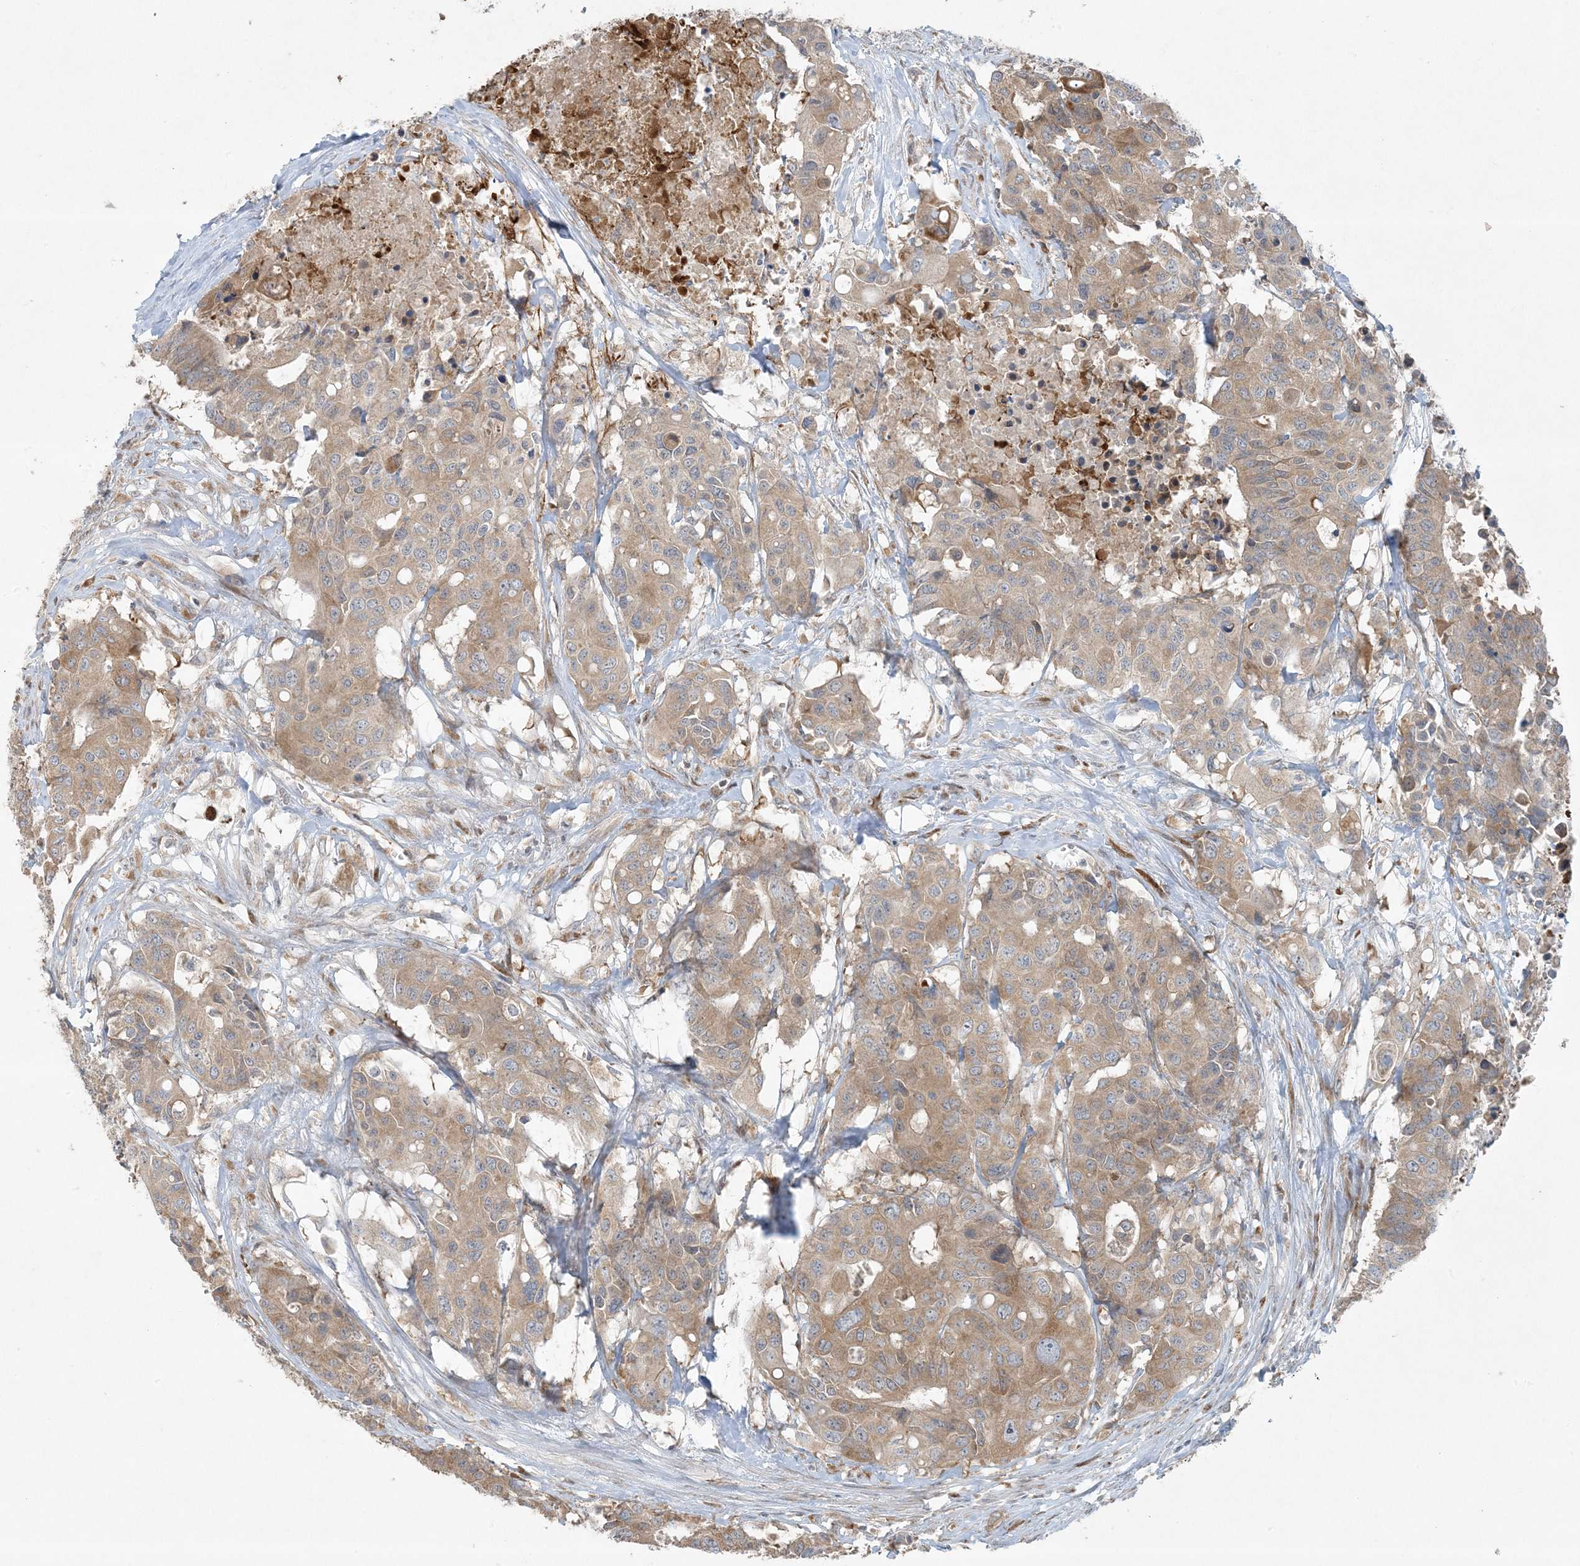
{"staining": {"intensity": "weak", "quantity": ">75%", "location": "cytoplasmic/membranous"}, "tissue": "colorectal cancer", "cell_type": "Tumor cells", "image_type": "cancer", "snomed": [{"axis": "morphology", "description": "Adenocarcinoma, NOS"}, {"axis": "topography", "description": "Colon"}], "caption": "Tumor cells reveal low levels of weak cytoplasmic/membranous expression in approximately >75% of cells in colorectal cancer (adenocarcinoma).", "gene": "ZNF263", "patient": {"sex": "male", "age": 77}}